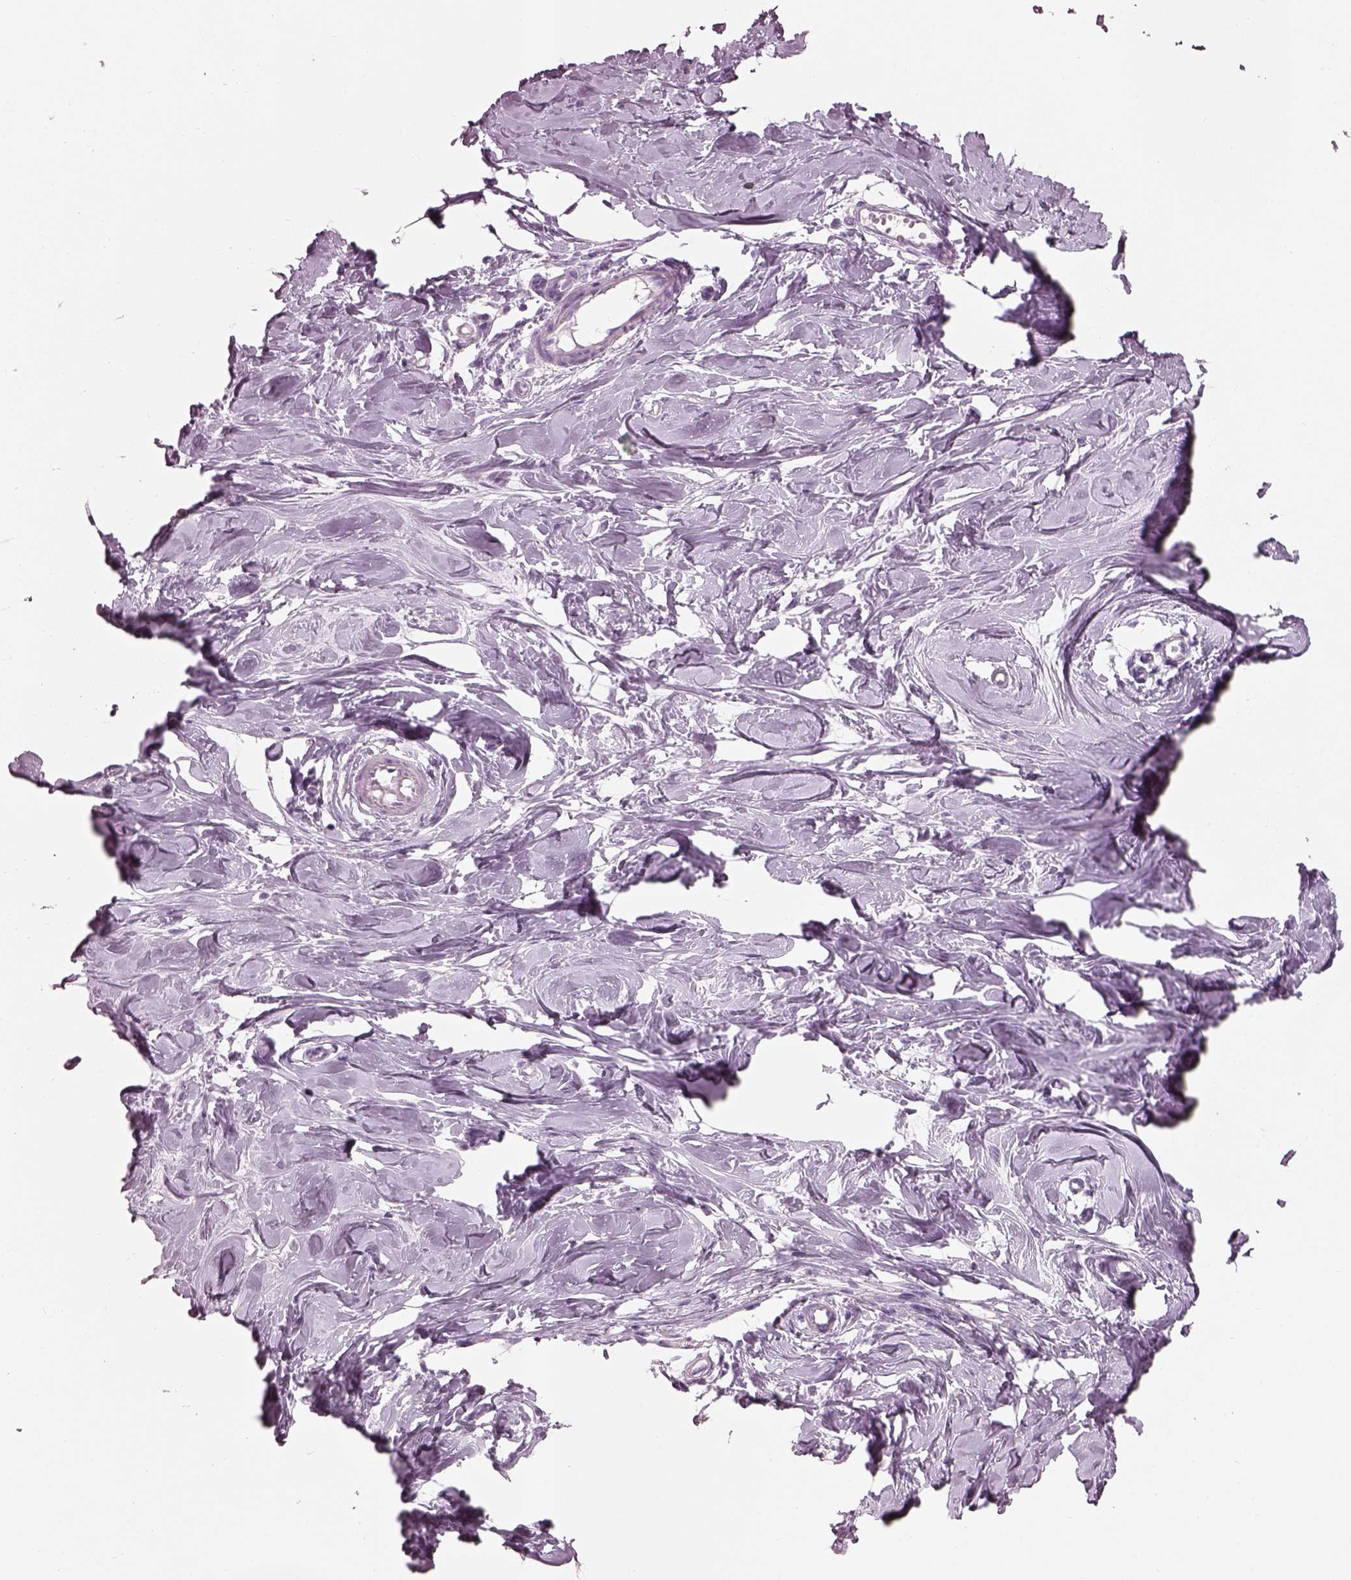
{"staining": {"intensity": "negative", "quantity": "none", "location": "none"}, "tissue": "breast", "cell_type": "Adipocytes", "image_type": "normal", "snomed": [{"axis": "morphology", "description": "Normal tissue, NOS"}, {"axis": "topography", "description": "Breast"}], "caption": "Immunohistochemistry (IHC) image of unremarkable human breast stained for a protein (brown), which demonstrates no staining in adipocytes. (Brightfield microscopy of DAB immunohistochemistry (IHC) at high magnification).", "gene": "SLC27A2", "patient": {"sex": "female", "age": 27}}